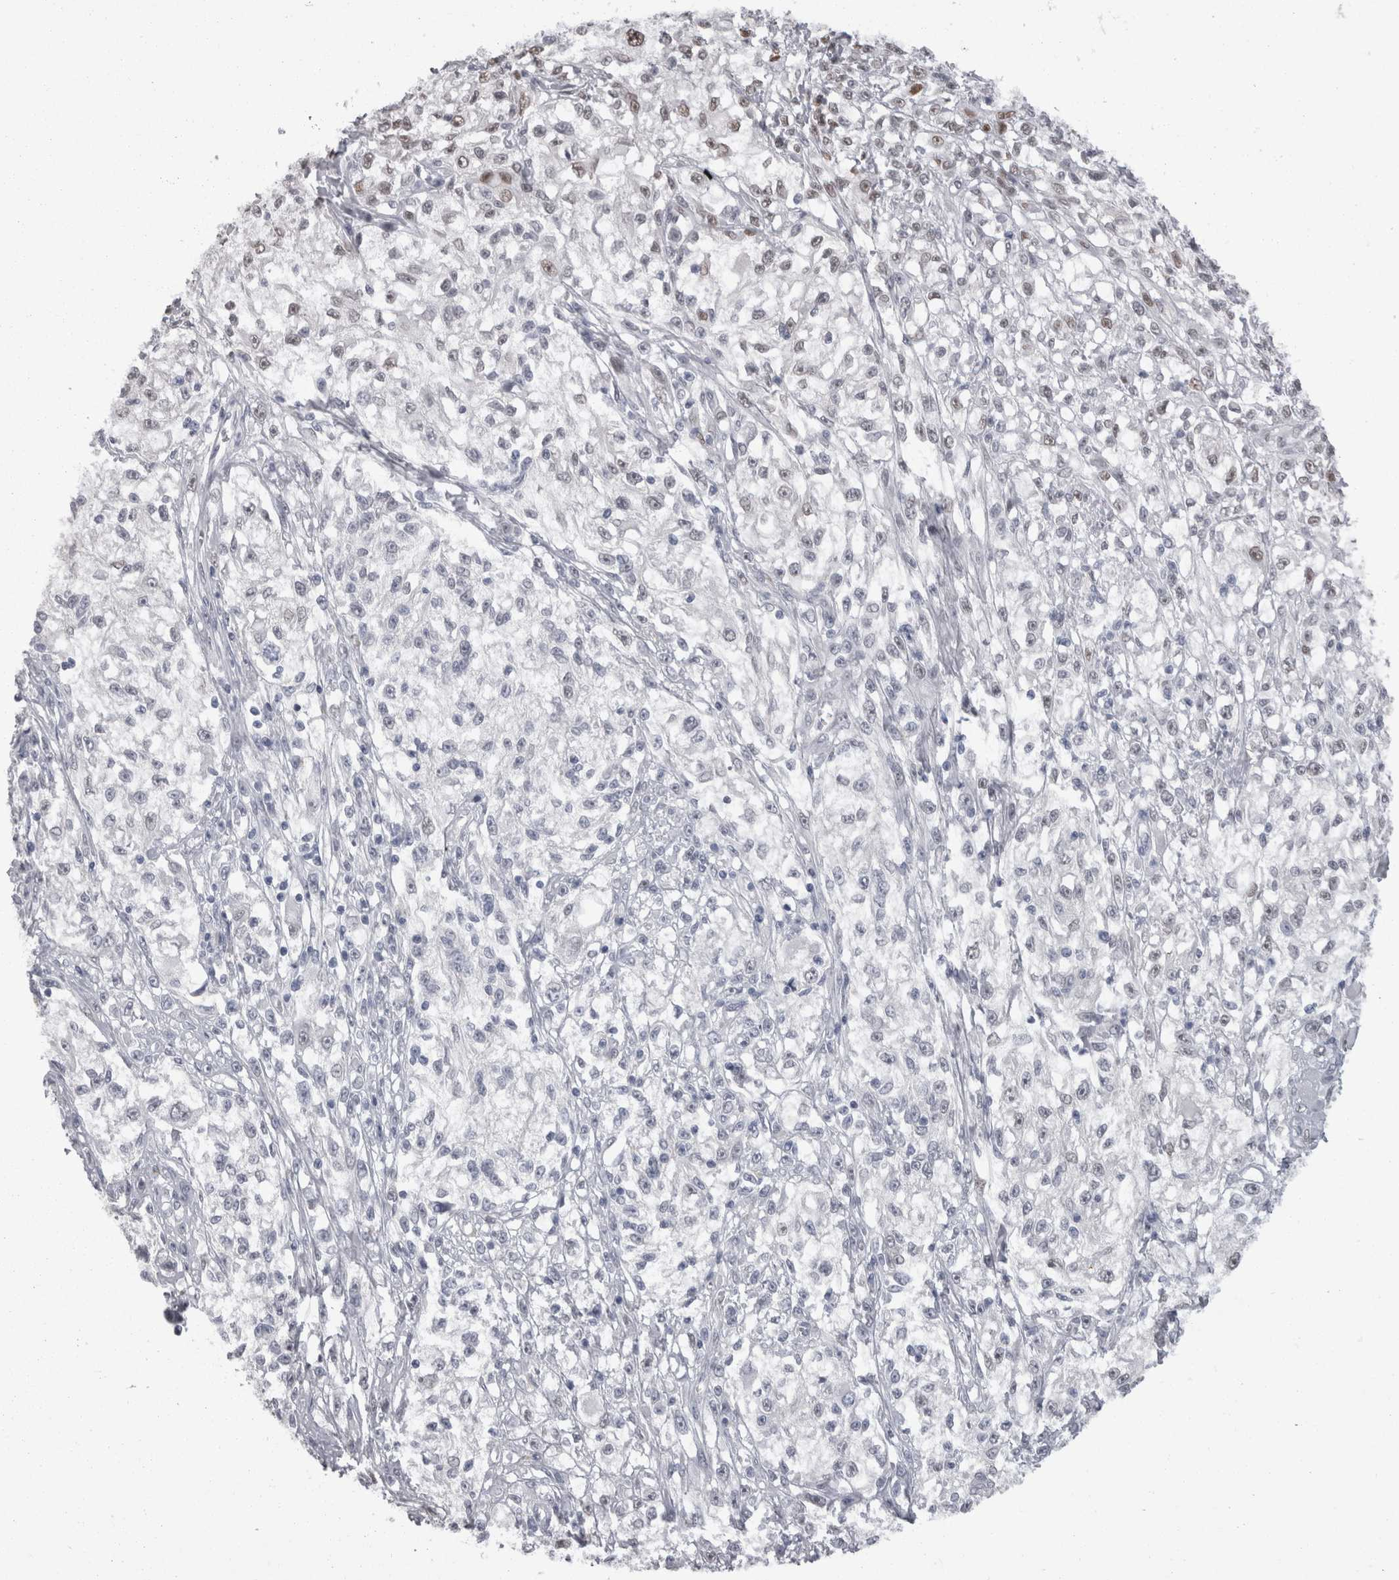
{"staining": {"intensity": "negative", "quantity": "none", "location": "none"}, "tissue": "melanoma", "cell_type": "Tumor cells", "image_type": "cancer", "snomed": [{"axis": "morphology", "description": "Malignant melanoma, NOS"}, {"axis": "topography", "description": "Skin of head"}], "caption": "DAB (3,3'-diaminobenzidine) immunohistochemical staining of human melanoma reveals no significant staining in tumor cells. Nuclei are stained in blue.", "gene": "C1orf54", "patient": {"sex": "male", "age": 83}}